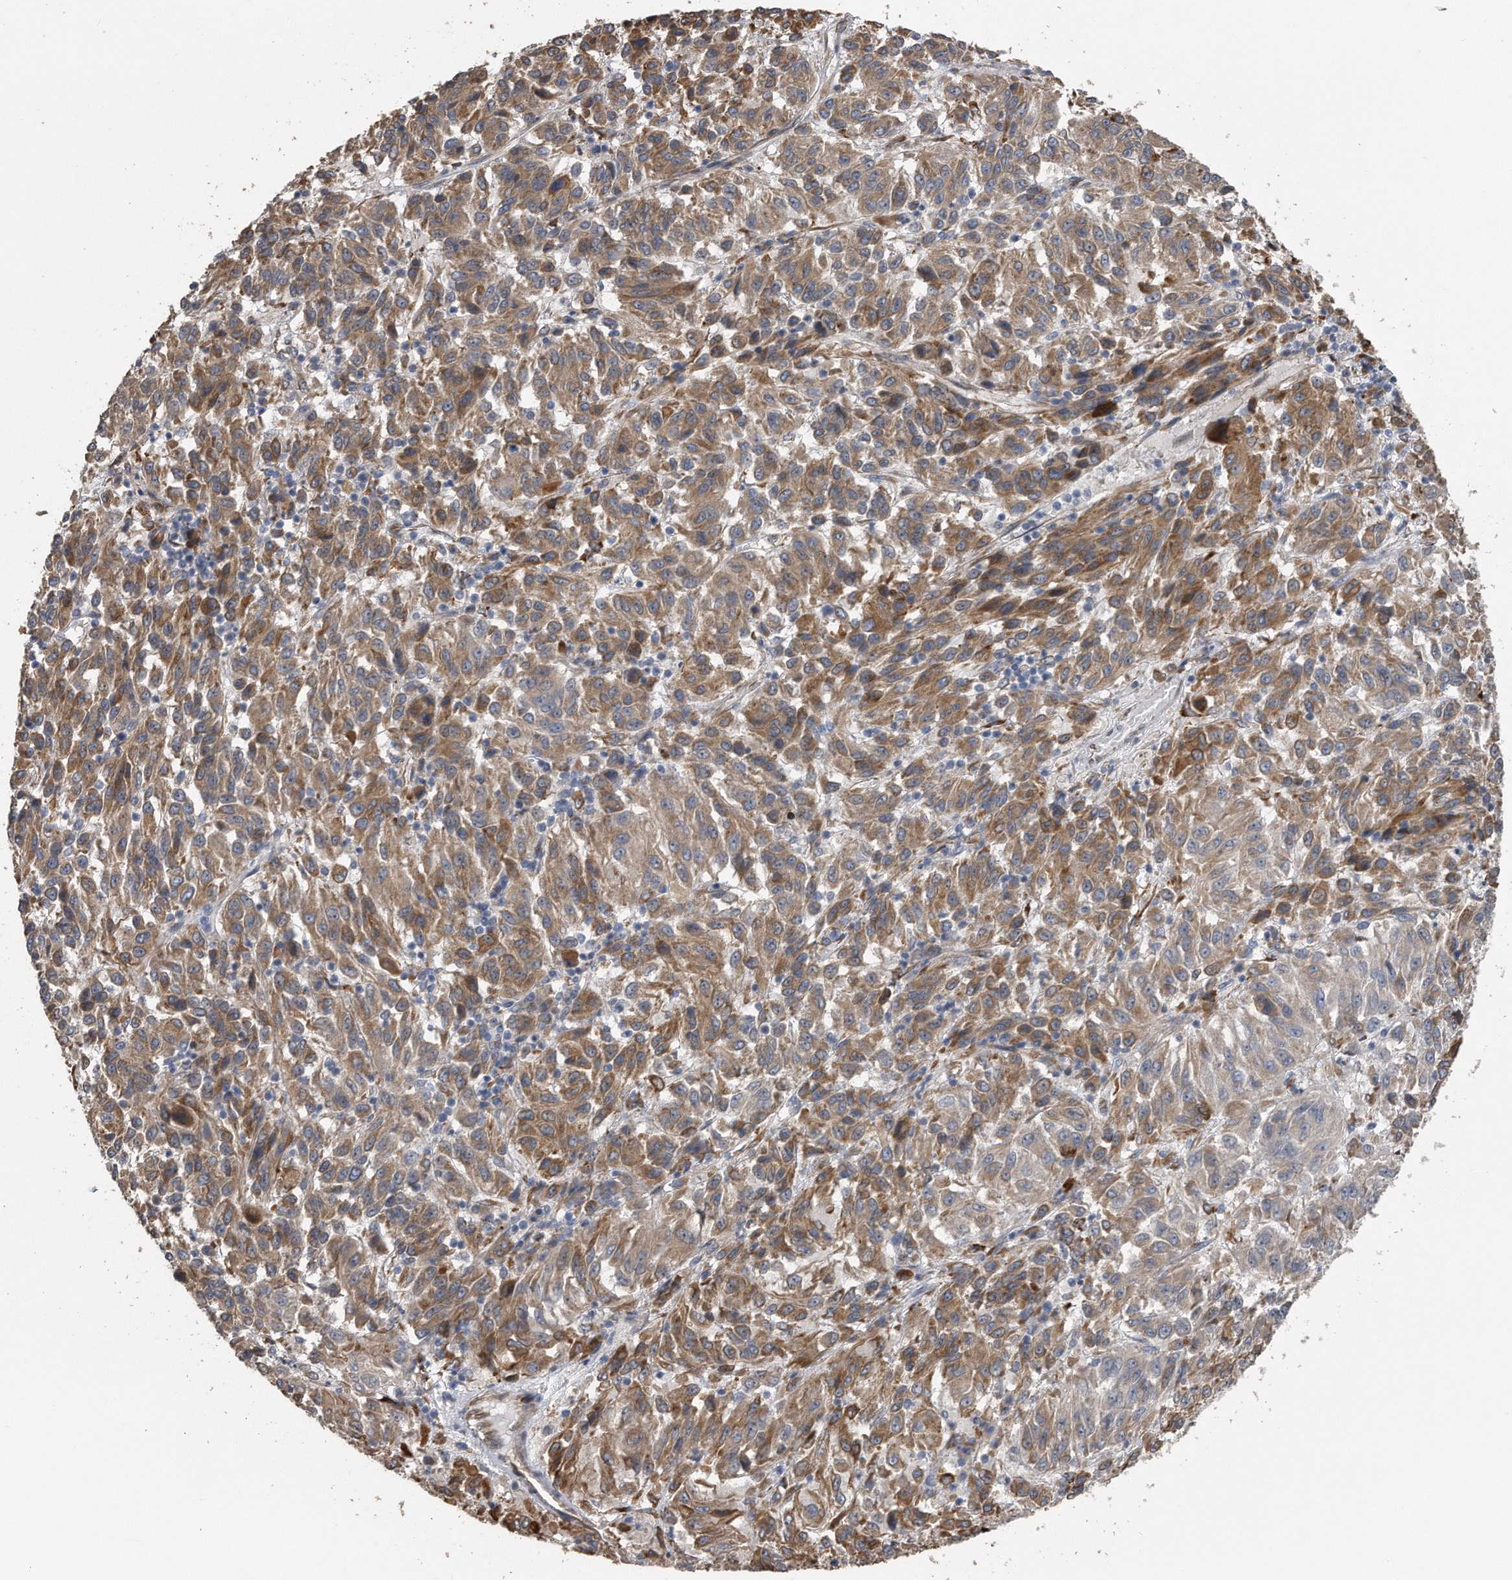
{"staining": {"intensity": "moderate", "quantity": ">75%", "location": "cytoplasmic/membranous"}, "tissue": "melanoma", "cell_type": "Tumor cells", "image_type": "cancer", "snomed": [{"axis": "morphology", "description": "Malignant melanoma, Metastatic site"}, {"axis": "topography", "description": "Lung"}], "caption": "The image demonstrates immunohistochemical staining of melanoma. There is moderate cytoplasmic/membranous expression is identified in approximately >75% of tumor cells.", "gene": "PCLO", "patient": {"sex": "male", "age": 64}}